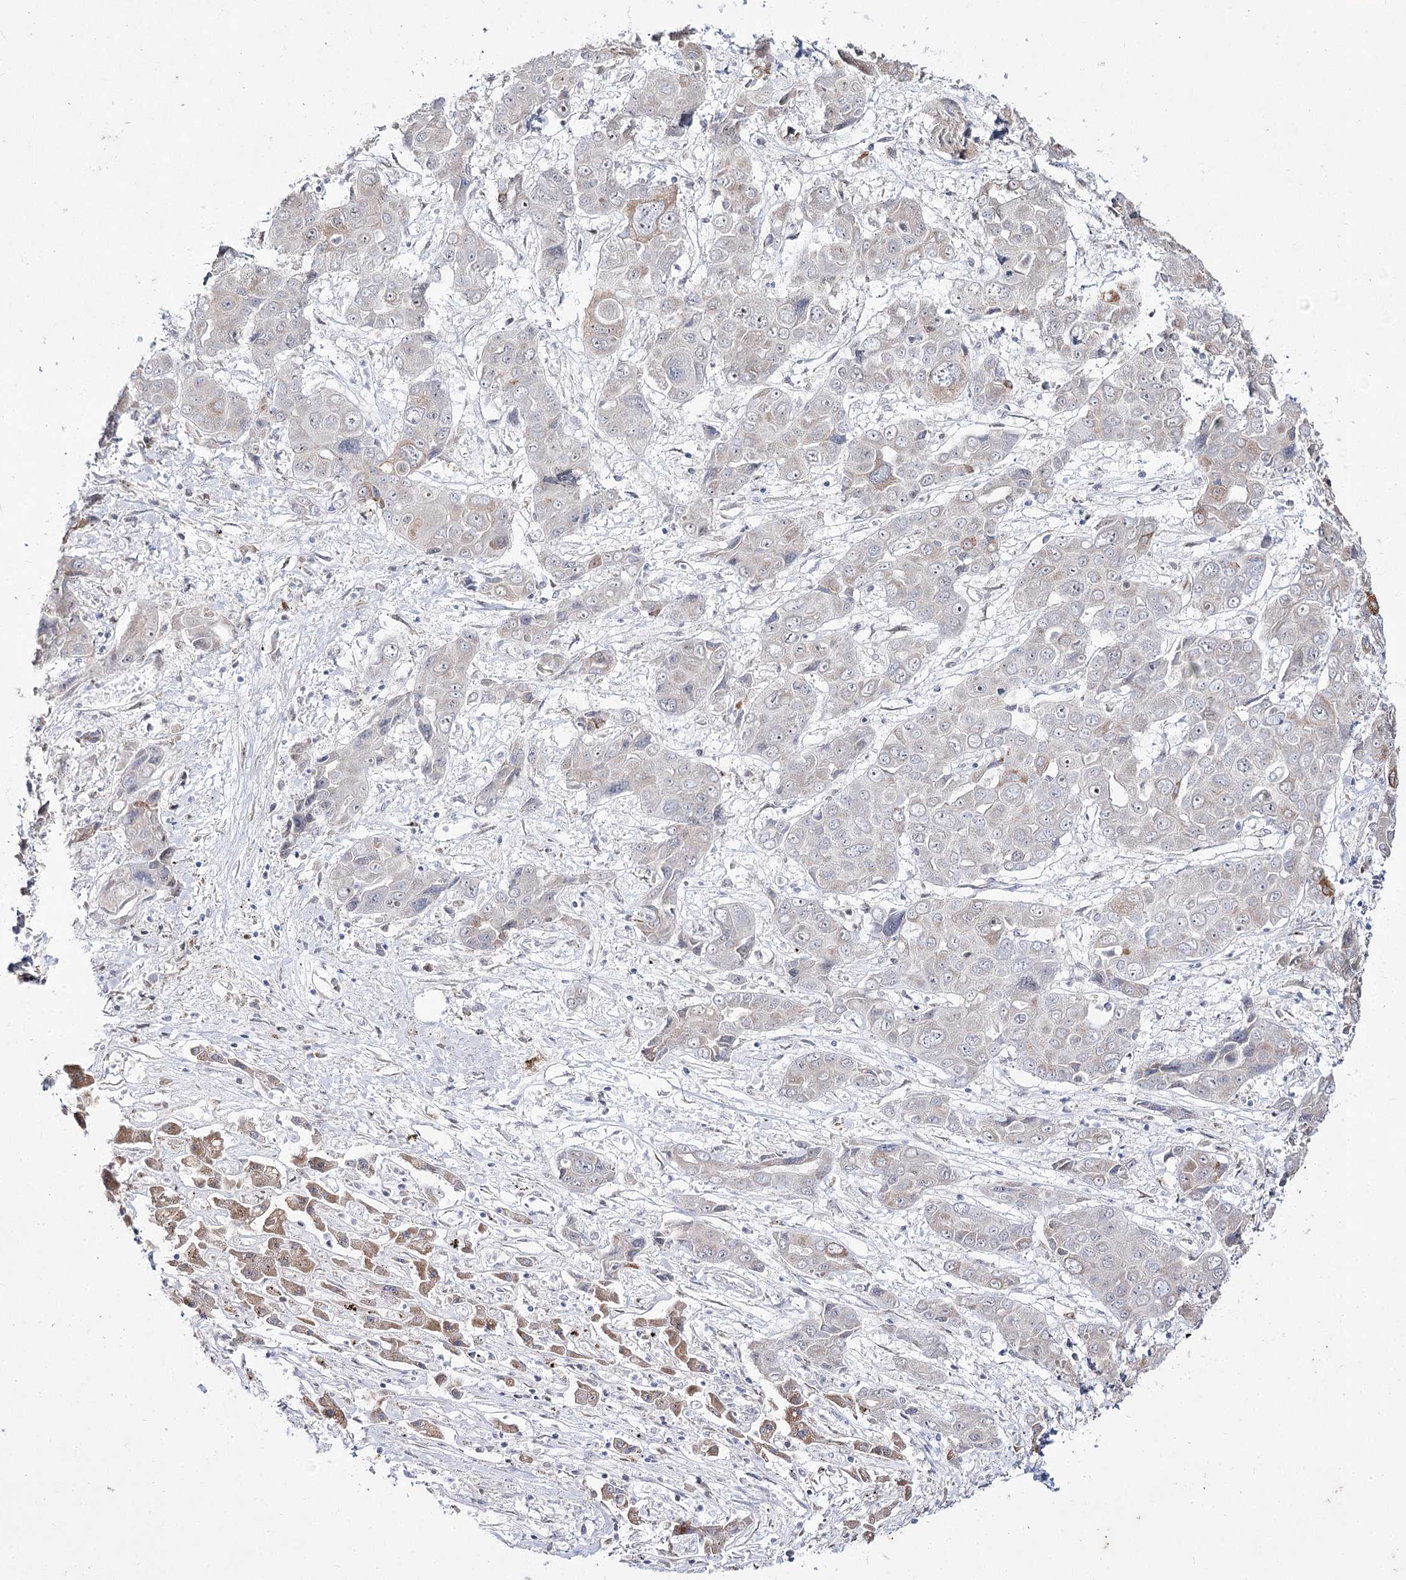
{"staining": {"intensity": "weak", "quantity": "<25%", "location": "cytoplasmic/membranous"}, "tissue": "liver cancer", "cell_type": "Tumor cells", "image_type": "cancer", "snomed": [{"axis": "morphology", "description": "Cholangiocarcinoma"}, {"axis": "topography", "description": "Liver"}], "caption": "A high-resolution image shows immunohistochemistry (IHC) staining of cholangiocarcinoma (liver), which reveals no significant positivity in tumor cells. The staining is performed using DAB brown chromogen with nuclei counter-stained in using hematoxylin.", "gene": "DDX50", "patient": {"sex": "male", "age": 67}}